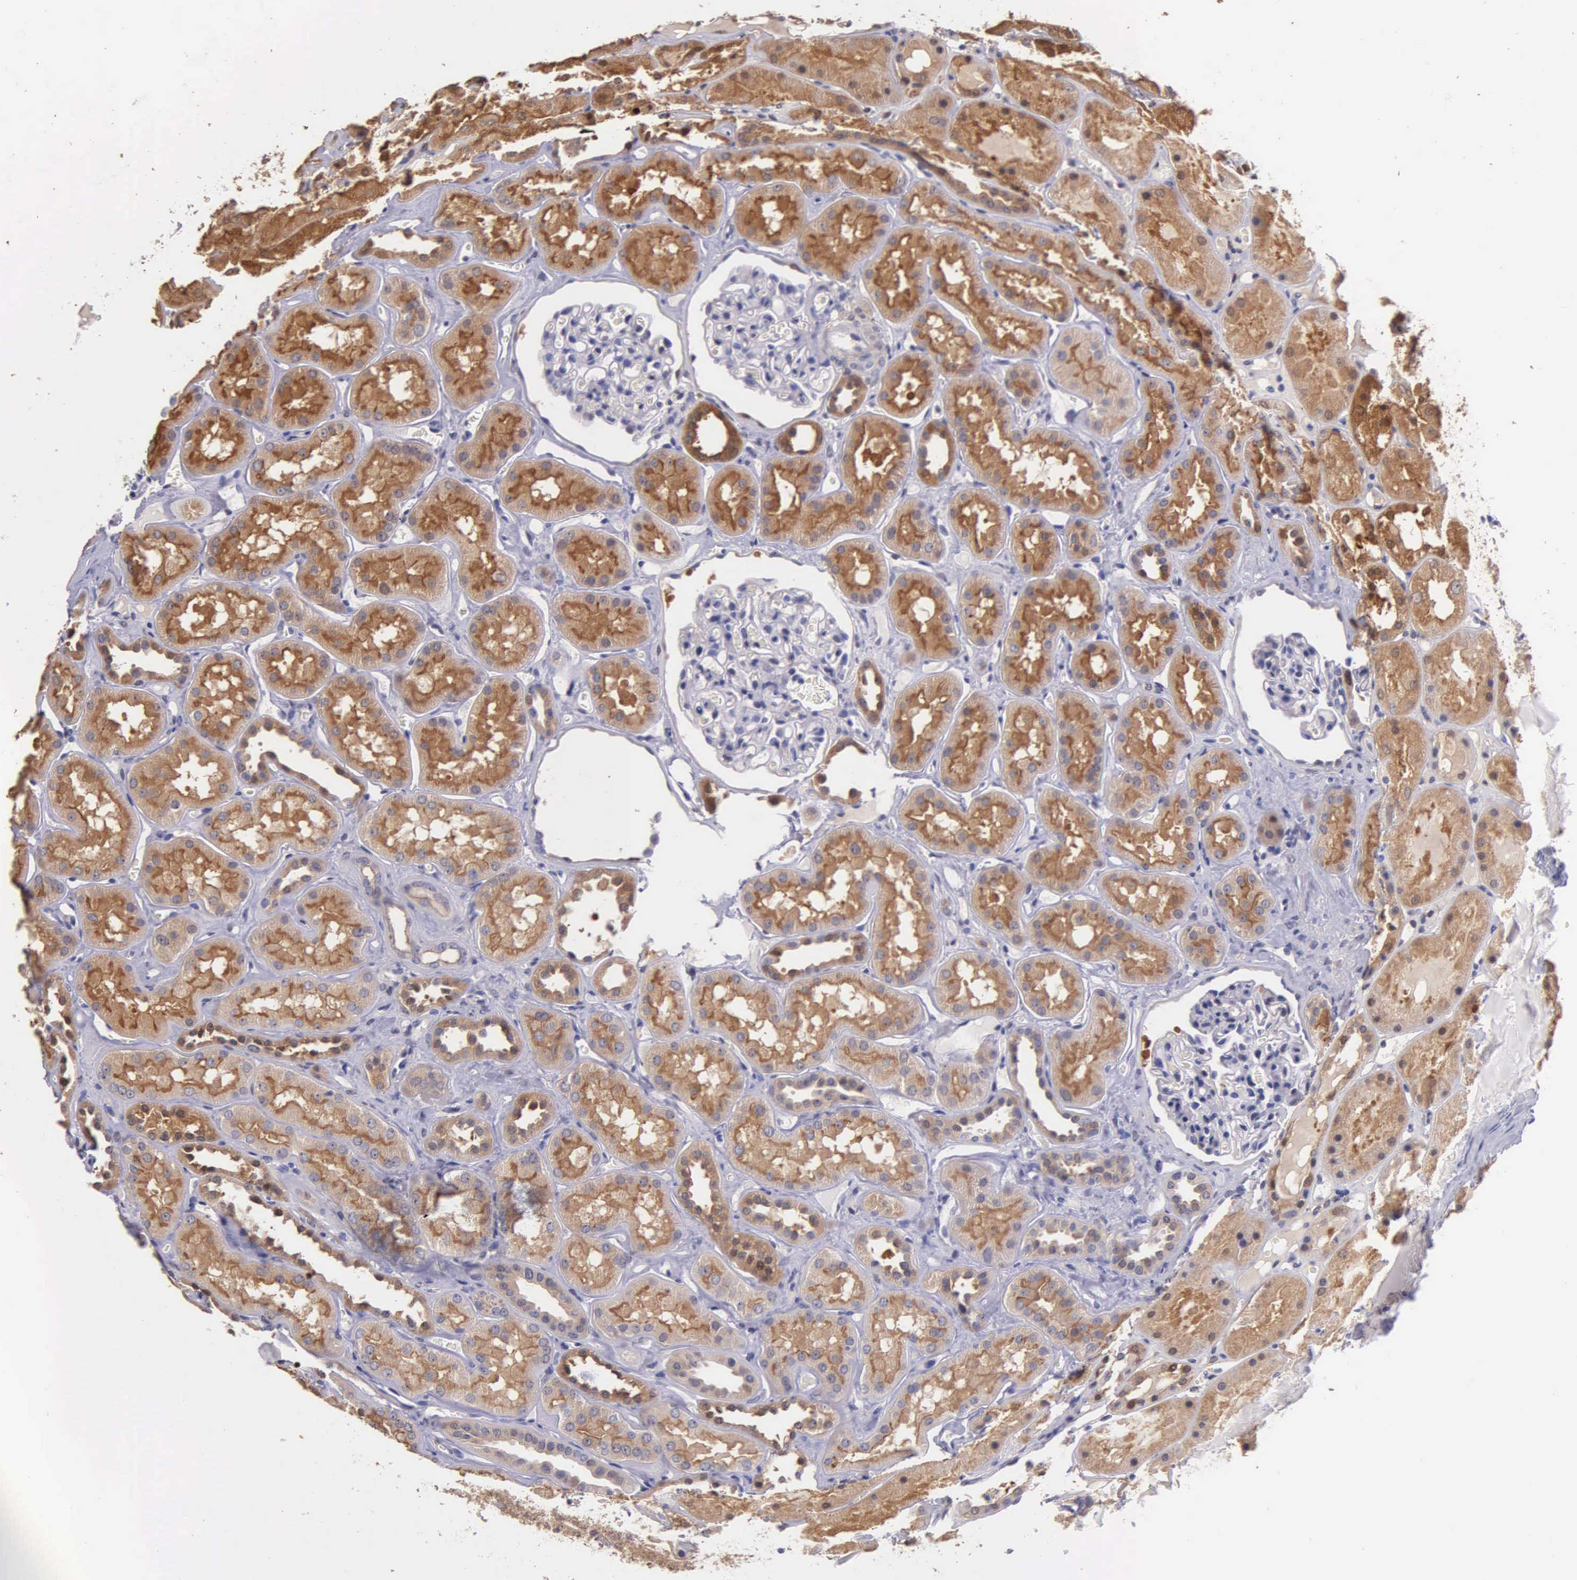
{"staining": {"intensity": "negative", "quantity": "none", "location": "none"}, "tissue": "kidney", "cell_type": "Cells in glomeruli", "image_type": "normal", "snomed": [{"axis": "morphology", "description": "Normal tissue, NOS"}, {"axis": "topography", "description": "Kidney"}, {"axis": "topography", "description": "Urinary bladder"}], "caption": "This is a photomicrograph of immunohistochemistry staining of benign kidney, which shows no positivity in cells in glomeruli.", "gene": "GSTT2B", "patient": {"sex": "male", "age": 64}}